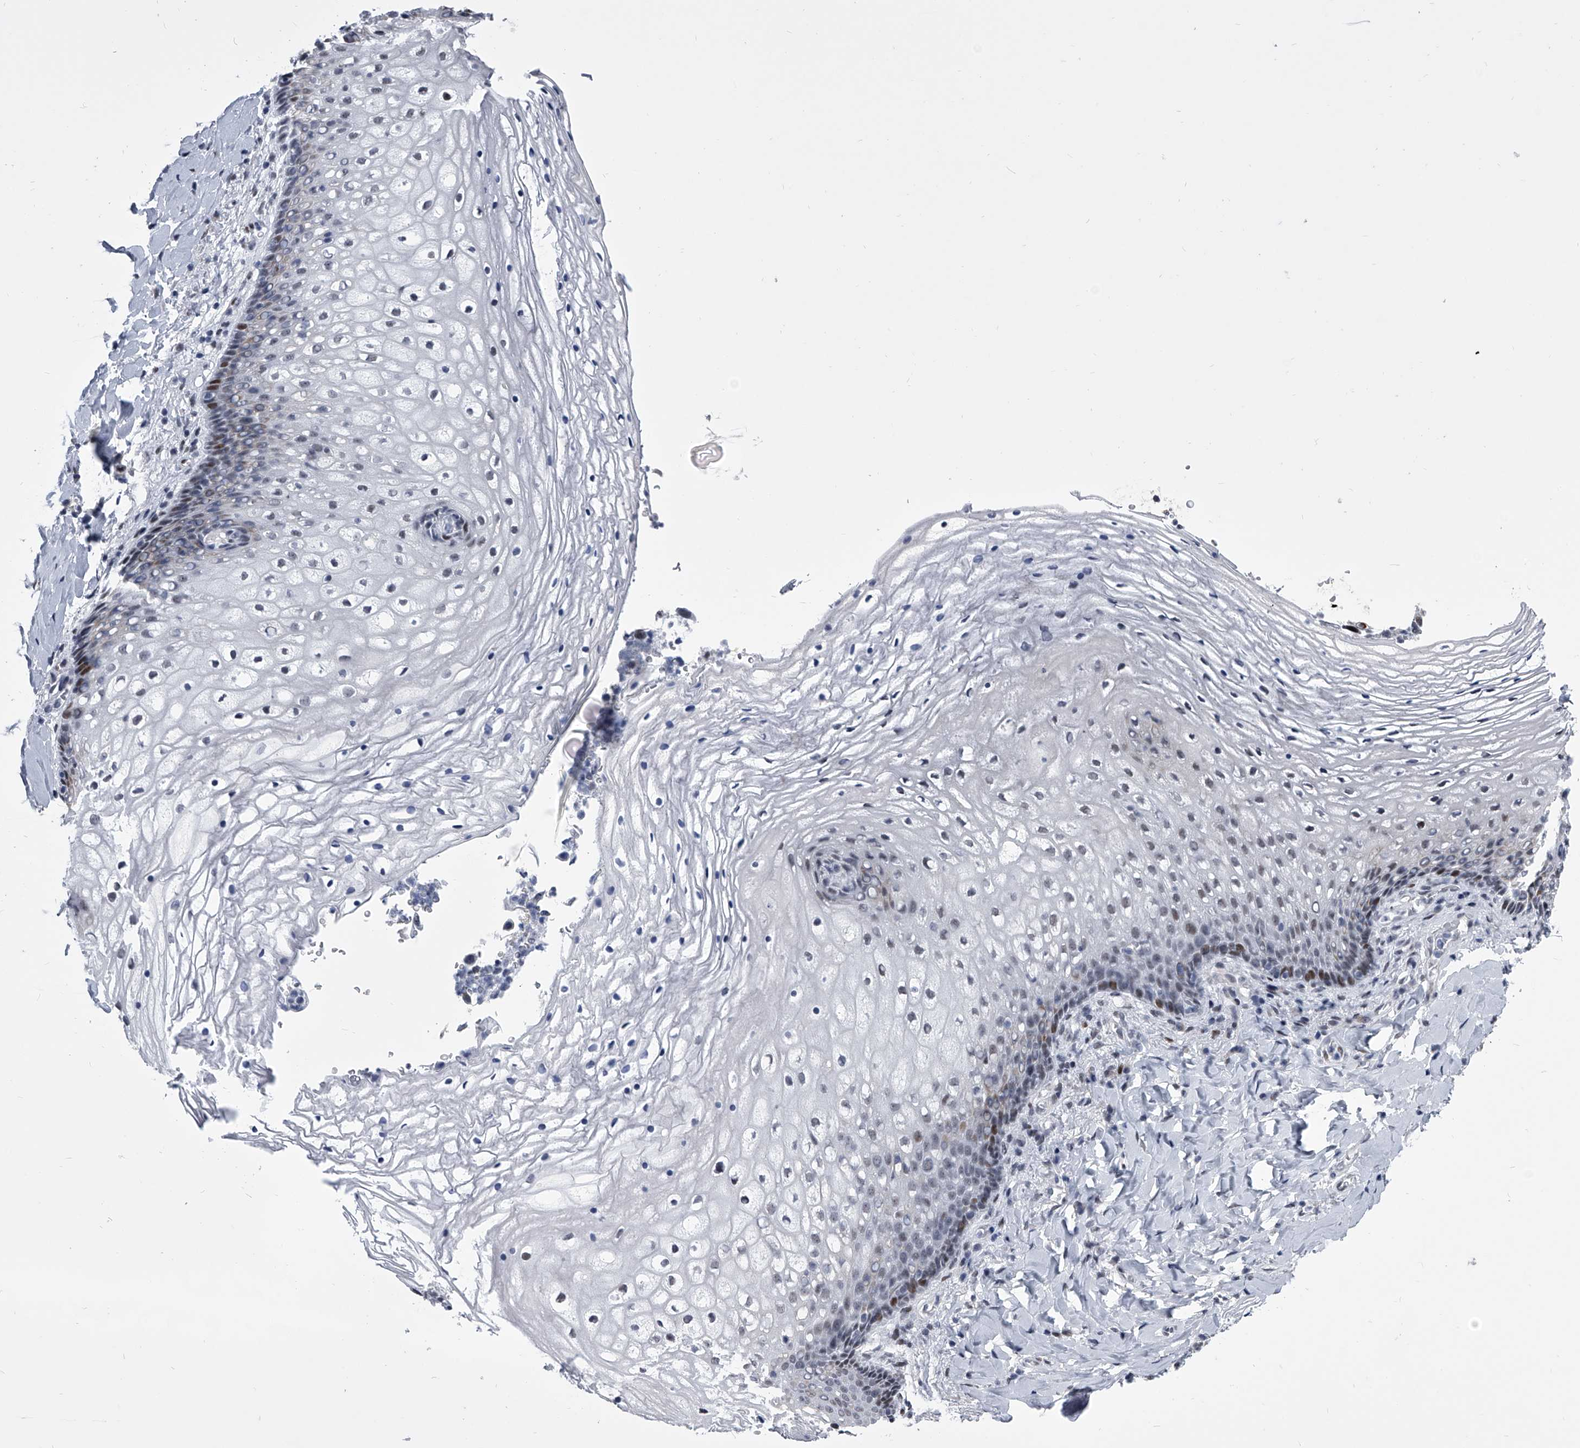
{"staining": {"intensity": "strong", "quantity": "<25%", "location": "nuclear"}, "tissue": "vagina", "cell_type": "Squamous epithelial cells", "image_type": "normal", "snomed": [{"axis": "morphology", "description": "Normal tissue, NOS"}, {"axis": "topography", "description": "Vagina"}], "caption": "The histopathology image shows a brown stain indicating the presence of a protein in the nuclear of squamous epithelial cells in vagina.", "gene": "CMTR1", "patient": {"sex": "female", "age": 60}}